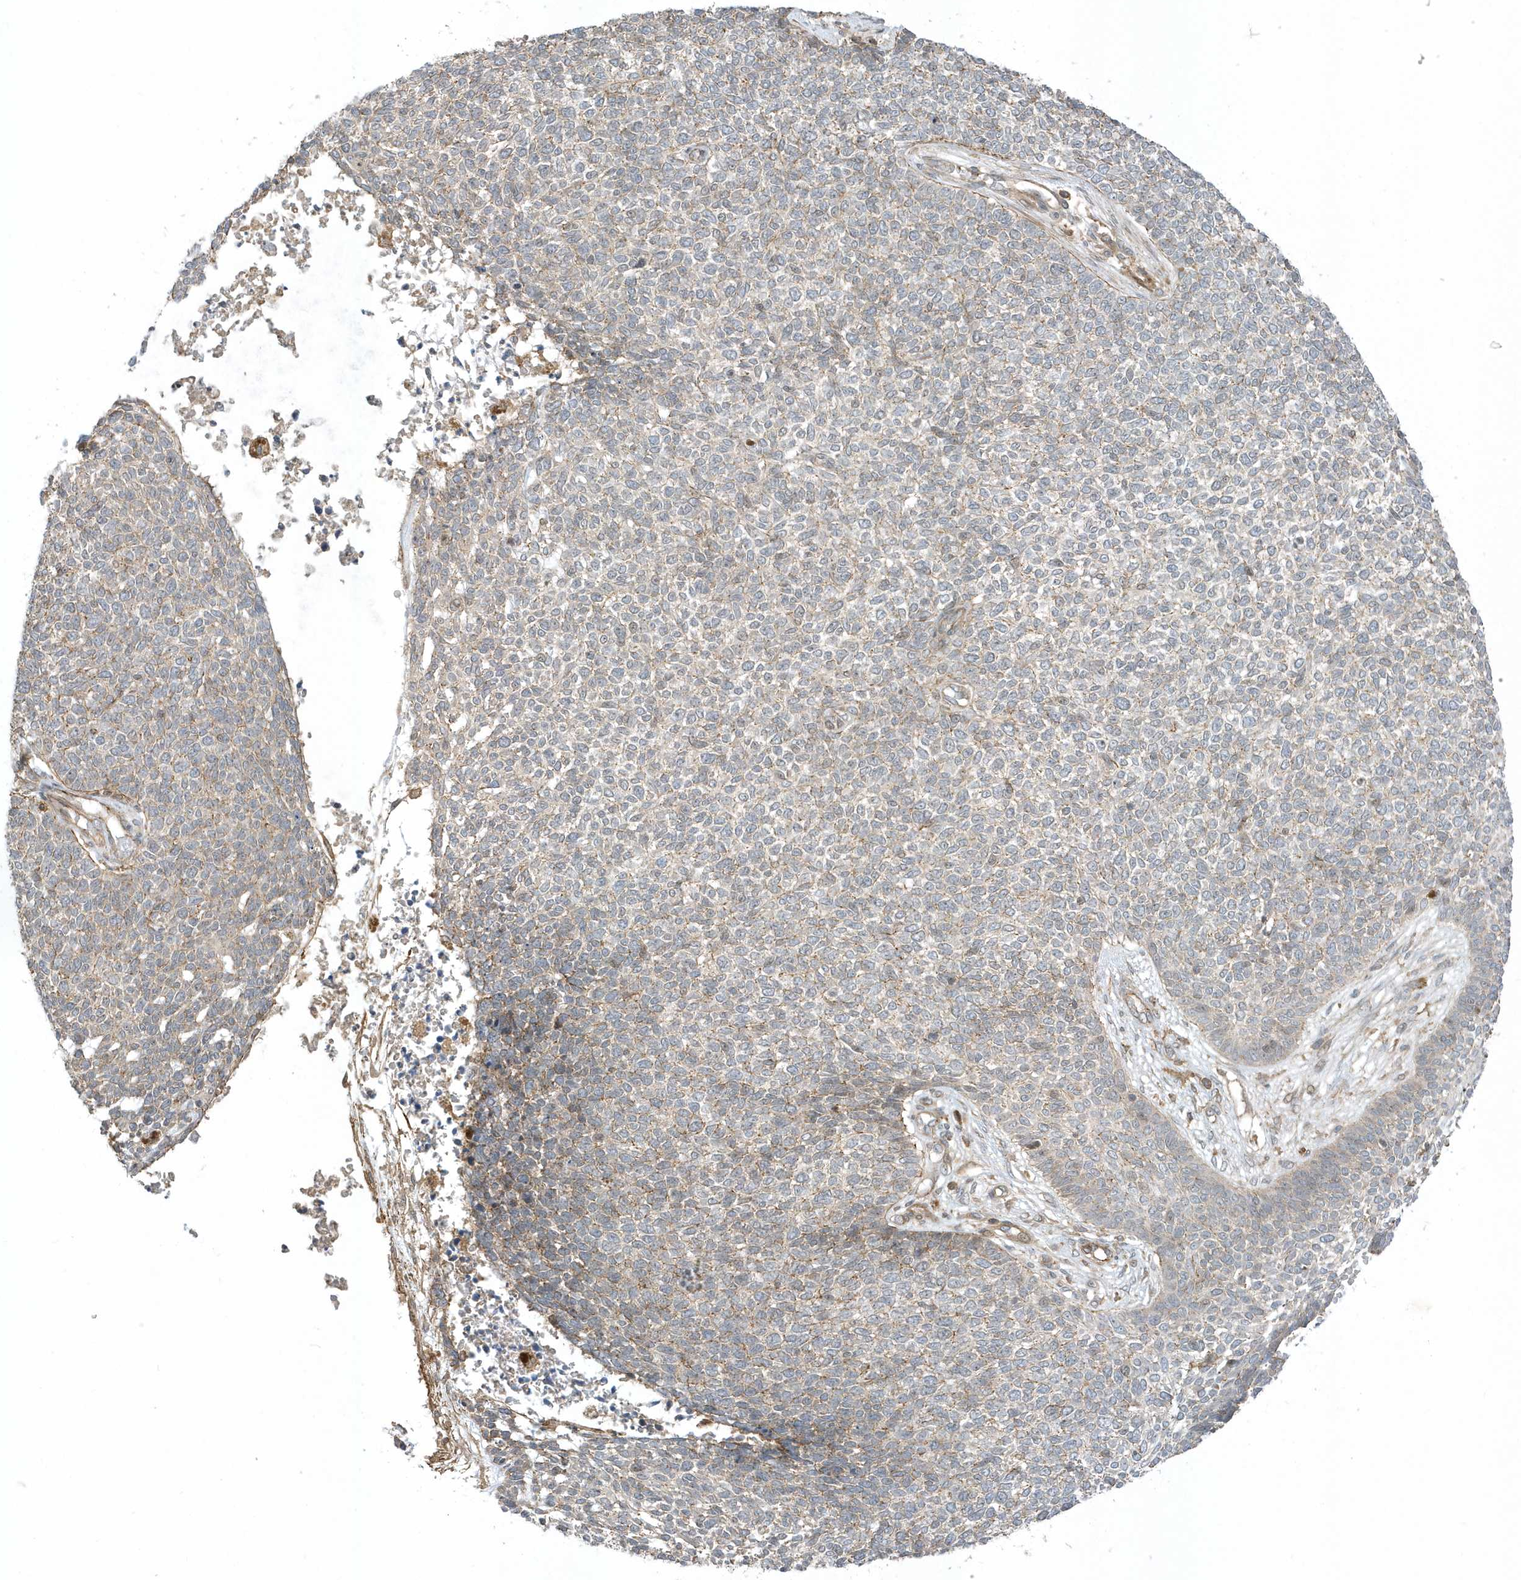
{"staining": {"intensity": "weak", "quantity": "<25%", "location": "cytoplasmic/membranous"}, "tissue": "skin cancer", "cell_type": "Tumor cells", "image_type": "cancer", "snomed": [{"axis": "morphology", "description": "Basal cell carcinoma"}, {"axis": "topography", "description": "Skin"}], "caption": "DAB (3,3'-diaminobenzidine) immunohistochemical staining of skin basal cell carcinoma displays no significant positivity in tumor cells.", "gene": "ZBTB8A", "patient": {"sex": "female", "age": 84}}